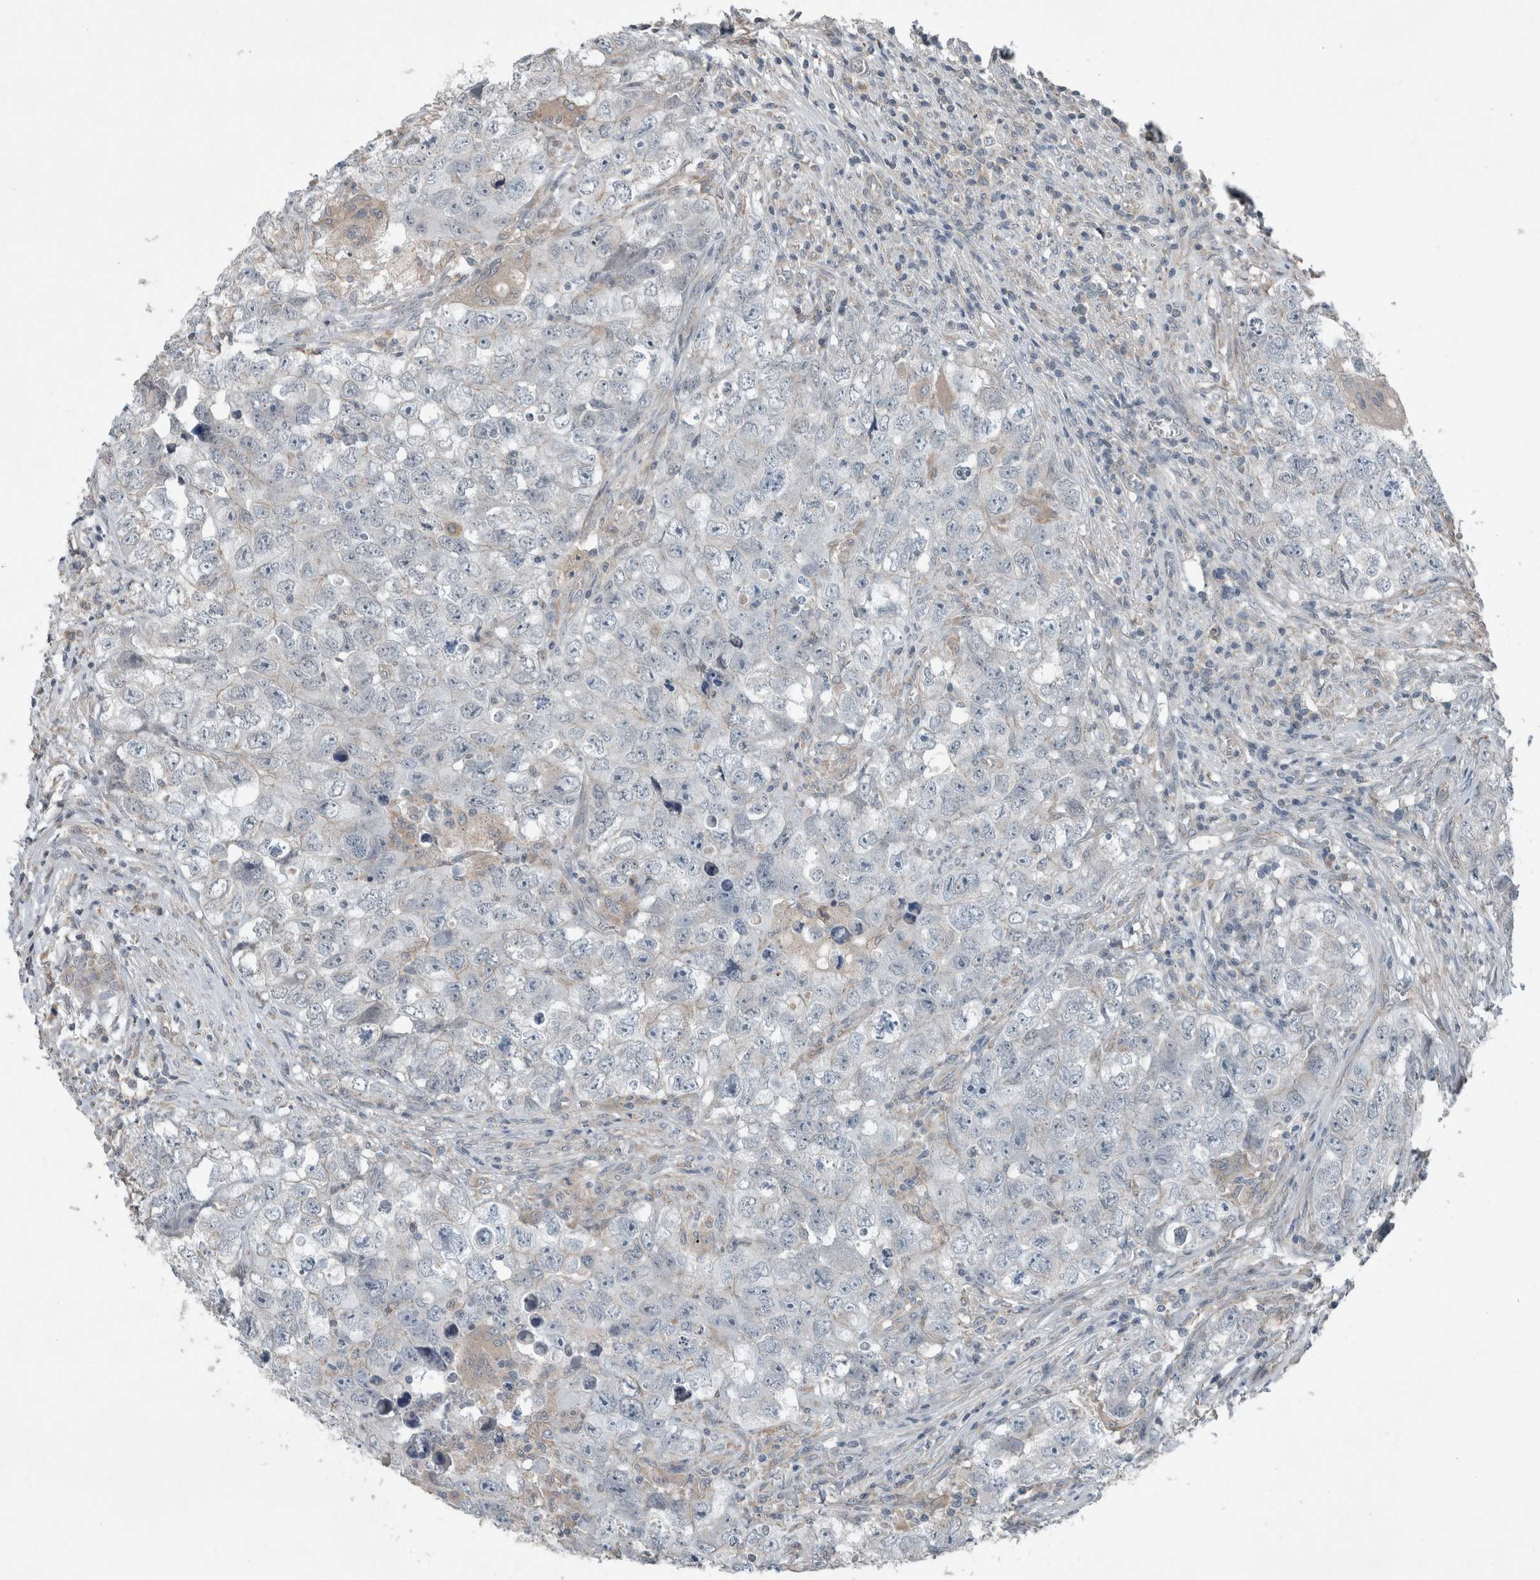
{"staining": {"intensity": "negative", "quantity": "none", "location": "none"}, "tissue": "testis cancer", "cell_type": "Tumor cells", "image_type": "cancer", "snomed": [{"axis": "morphology", "description": "Seminoma, NOS"}, {"axis": "morphology", "description": "Carcinoma, Embryonal, NOS"}, {"axis": "topography", "description": "Testis"}], "caption": "The immunohistochemistry (IHC) image has no significant positivity in tumor cells of testis embryonal carcinoma tissue. (Immunohistochemistry (ihc), brightfield microscopy, high magnification).", "gene": "JADE2", "patient": {"sex": "male", "age": 43}}